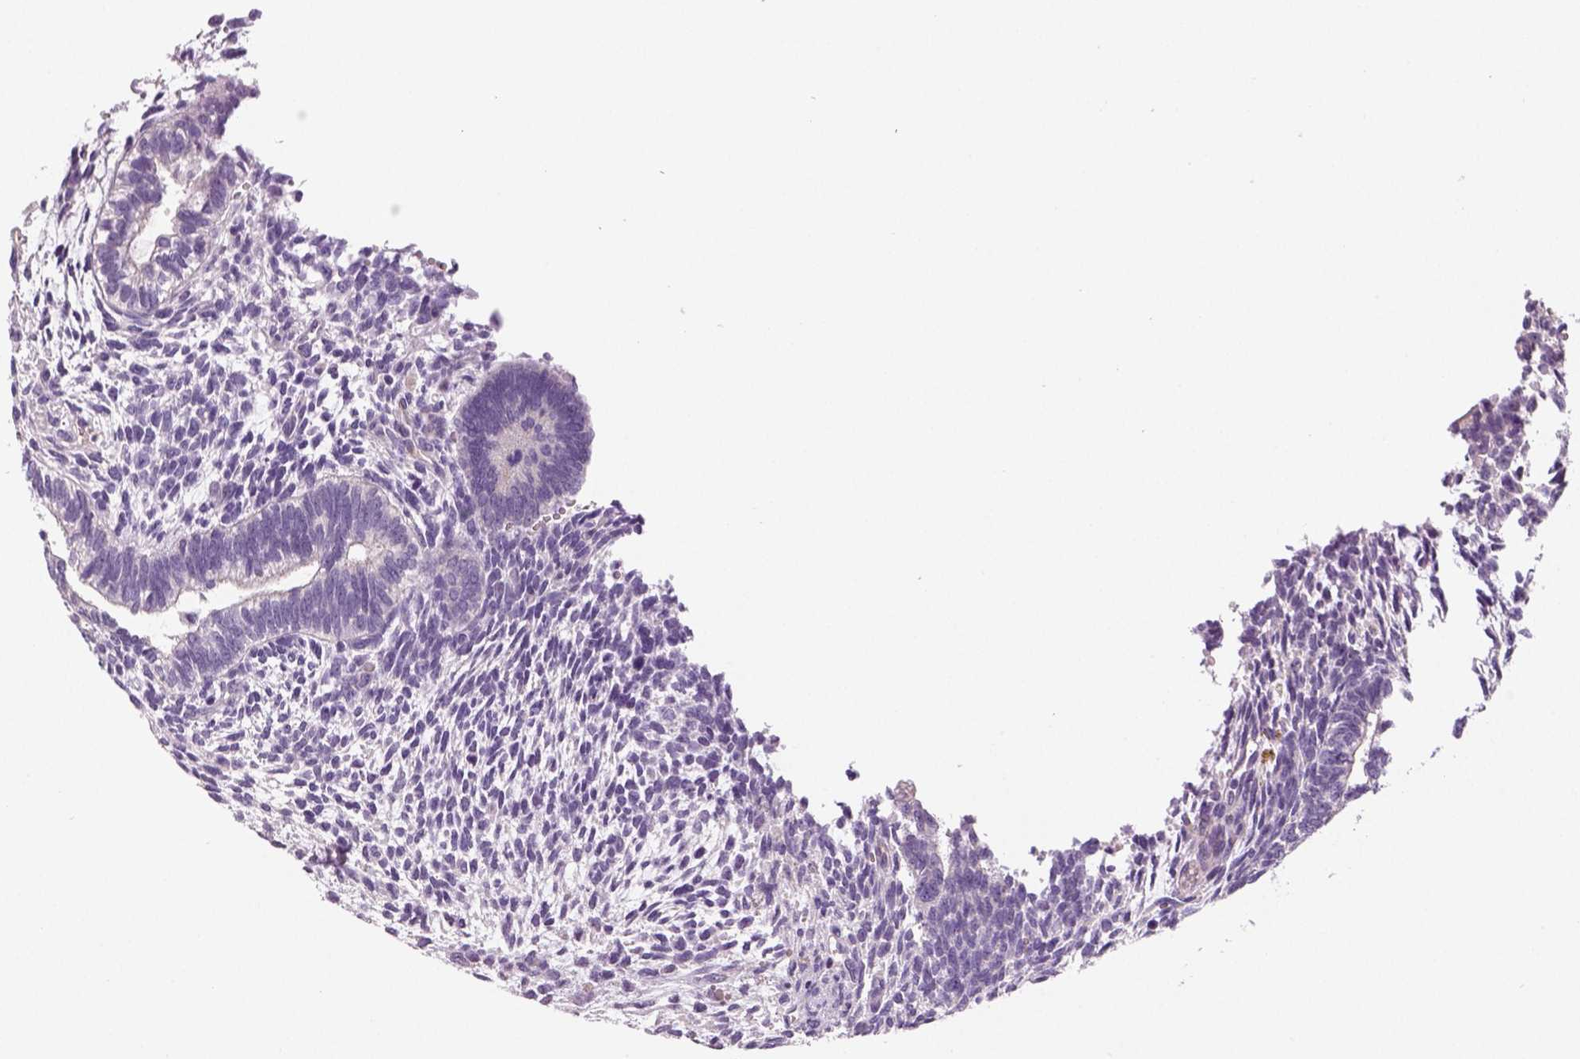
{"staining": {"intensity": "negative", "quantity": "none", "location": "none"}, "tissue": "testis cancer", "cell_type": "Tumor cells", "image_type": "cancer", "snomed": [{"axis": "morphology", "description": "Carcinoma, Embryonal, NOS"}, {"axis": "topography", "description": "Testis"}], "caption": "Tumor cells are negative for protein expression in human testis cancer.", "gene": "TSPAN7", "patient": {"sex": "male", "age": 23}}